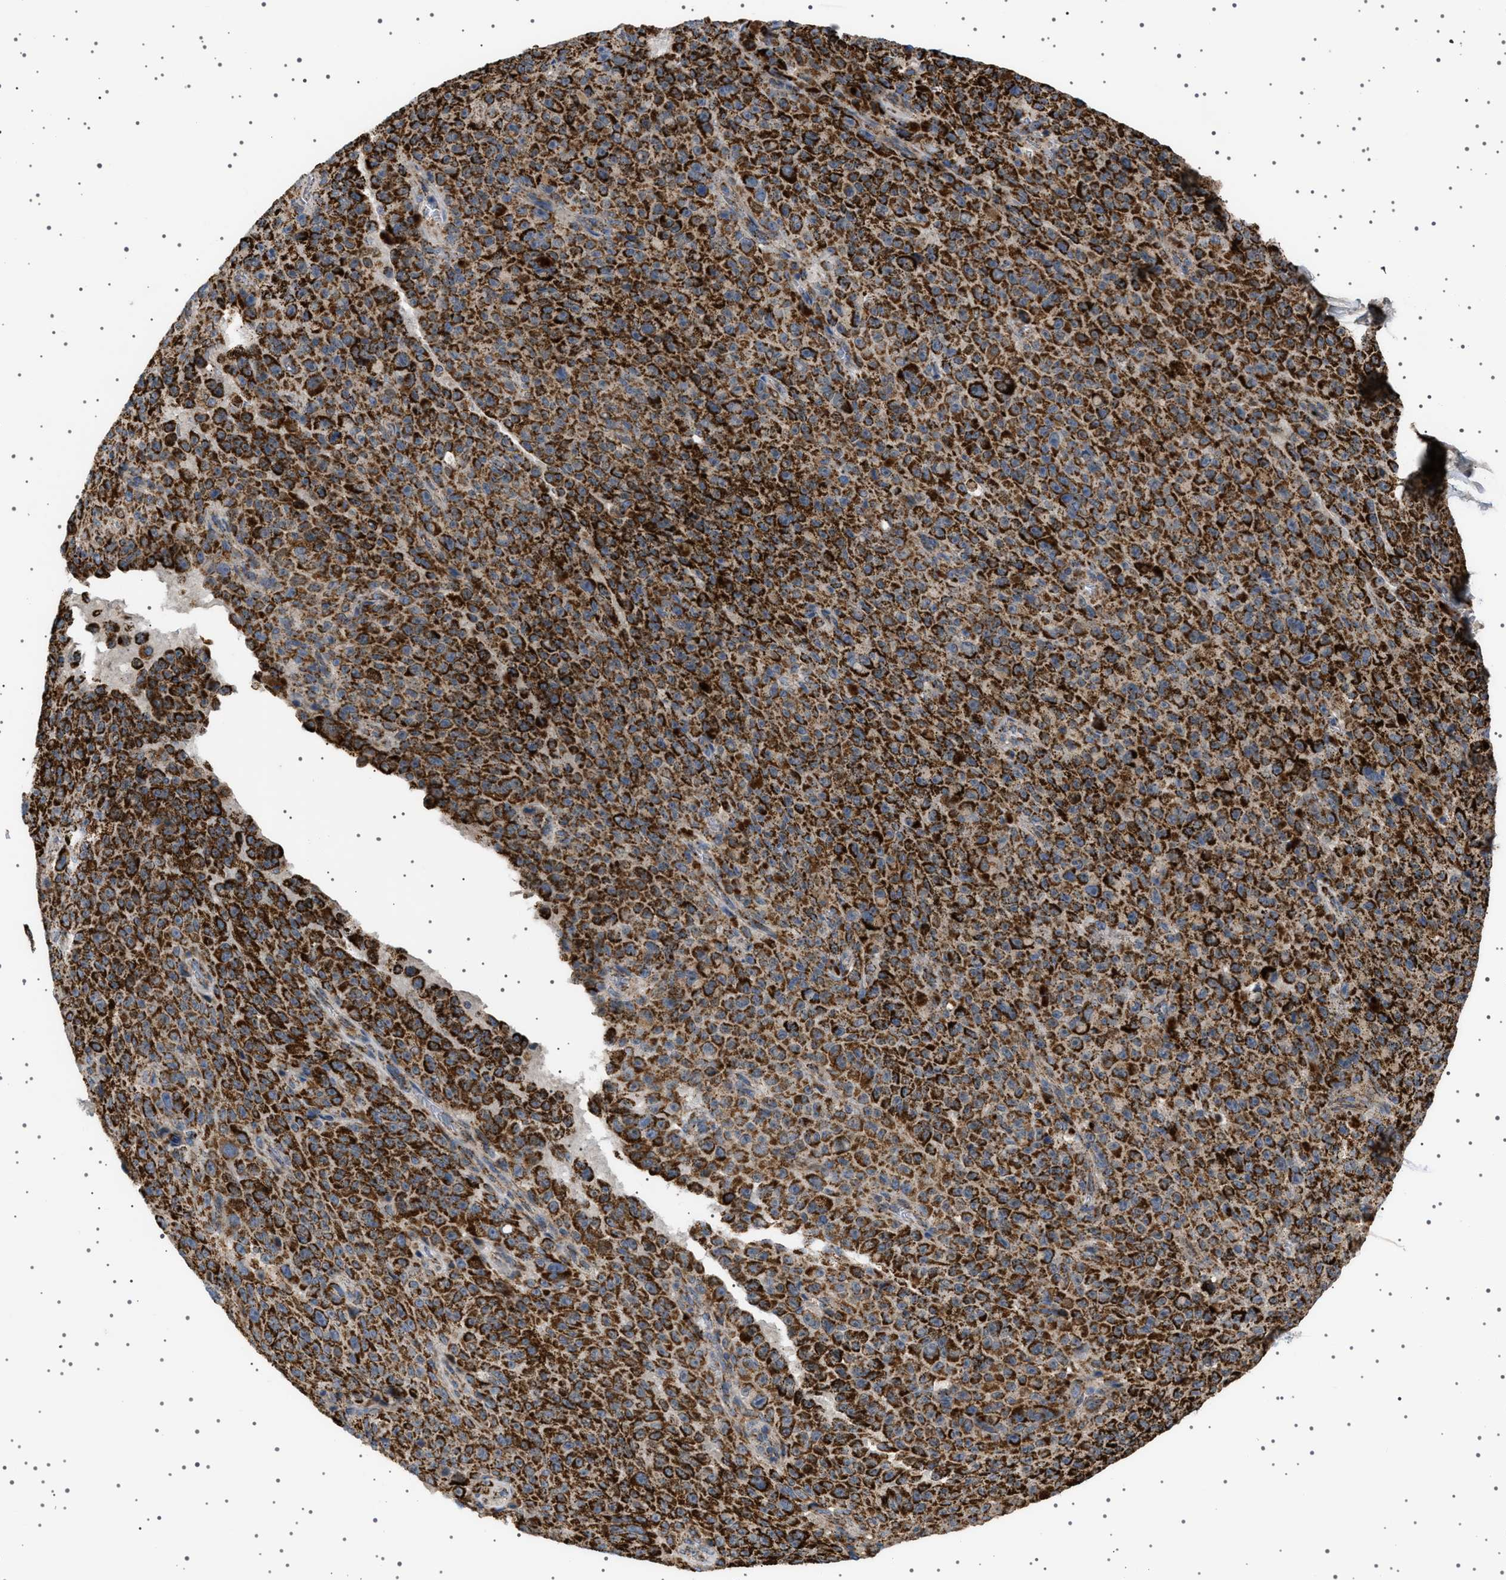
{"staining": {"intensity": "strong", "quantity": ">75%", "location": "cytoplasmic/membranous"}, "tissue": "melanoma", "cell_type": "Tumor cells", "image_type": "cancer", "snomed": [{"axis": "morphology", "description": "Malignant melanoma, NOS"}, {"axis": "topography", "description": "Skin"}], "caption": "This histopathology image reveals immunohistochemistry staining of human melanoma, with high strong cytoplasmic/membranous positivity in about >75% of tumor cells.", "gene": "UBXN8", "patient": {"sex": "female", "age": 82}}